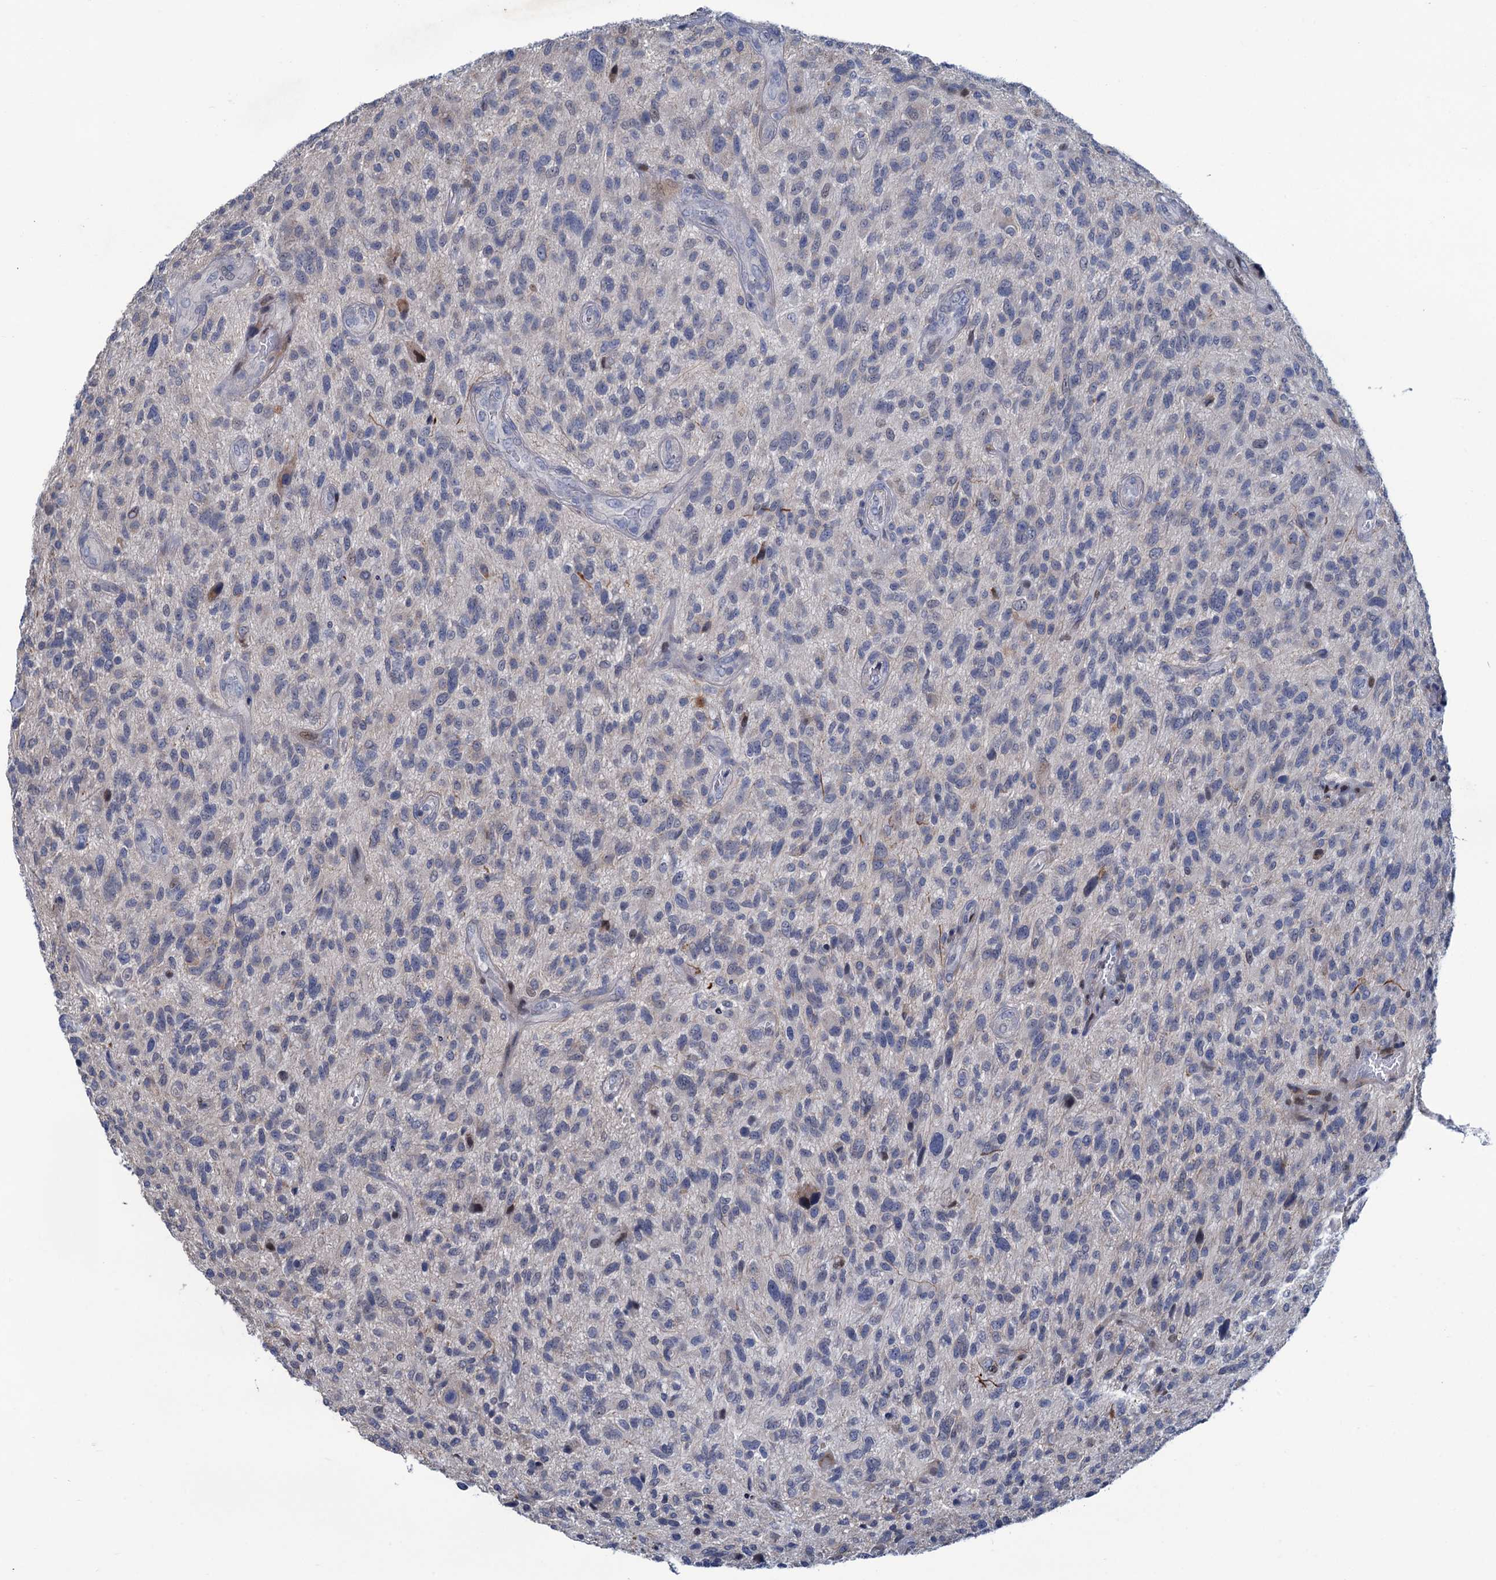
{"staining": {"intensity": "negative", "quantity": "none", "location": "none"}, "tissue": "glioma", "cell_type": "Tumor cells", "image_type": "cancer", "snomed": [{"axis": "morphology", "description": "Glioma, malignant, High grade"}, {"axis": "topography", "description": "Brain"}], "caption": "This is an IHC photomicrograph of glioma. There is no positivity in tumor cells.", "gene": "ESYT3", "patient": {"sex": "male", "age": 47}}